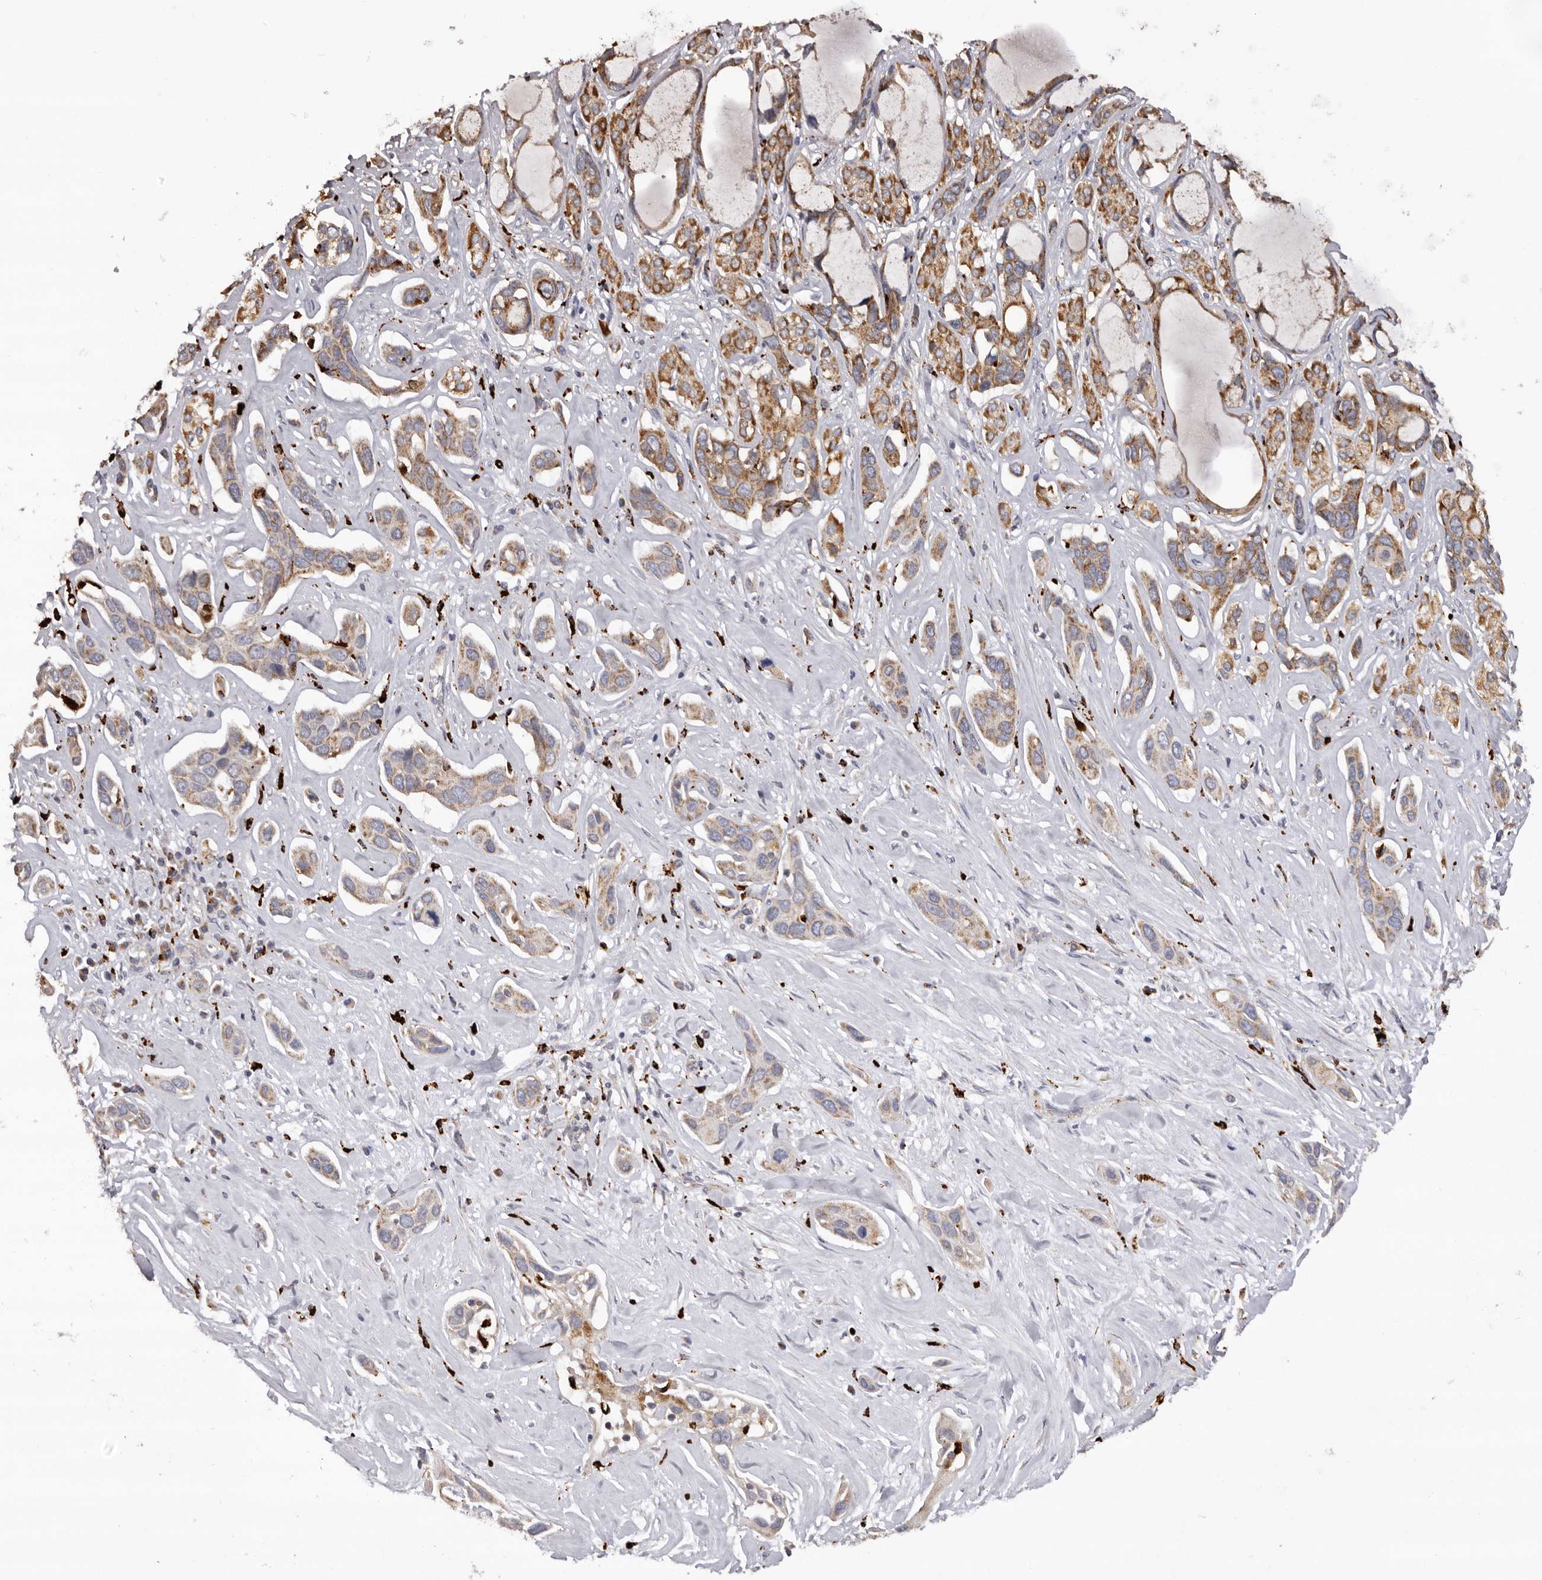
{"staining": {"intensity": "moderate", "quantity": ">75%", "location": "cytoplasmic/membranous"}, "tissue": "pancreatic cancer", "cell_type": "Tumor cells", "image_type": "cancer", "snomed": [{"axis": "morphology", "description": "Adenocarcinoma, NOS"}, {"axis": "topography", "description": "Pancreas"}], "caption": "Brown immunohistochemical staining in pancreatic adenocarcinoma demonstrates moderate cytoplasmic/membranous staining in about >75% of tumor cells.", "gene": "MECR", "patient": {"sex": "female", "age": 60}}